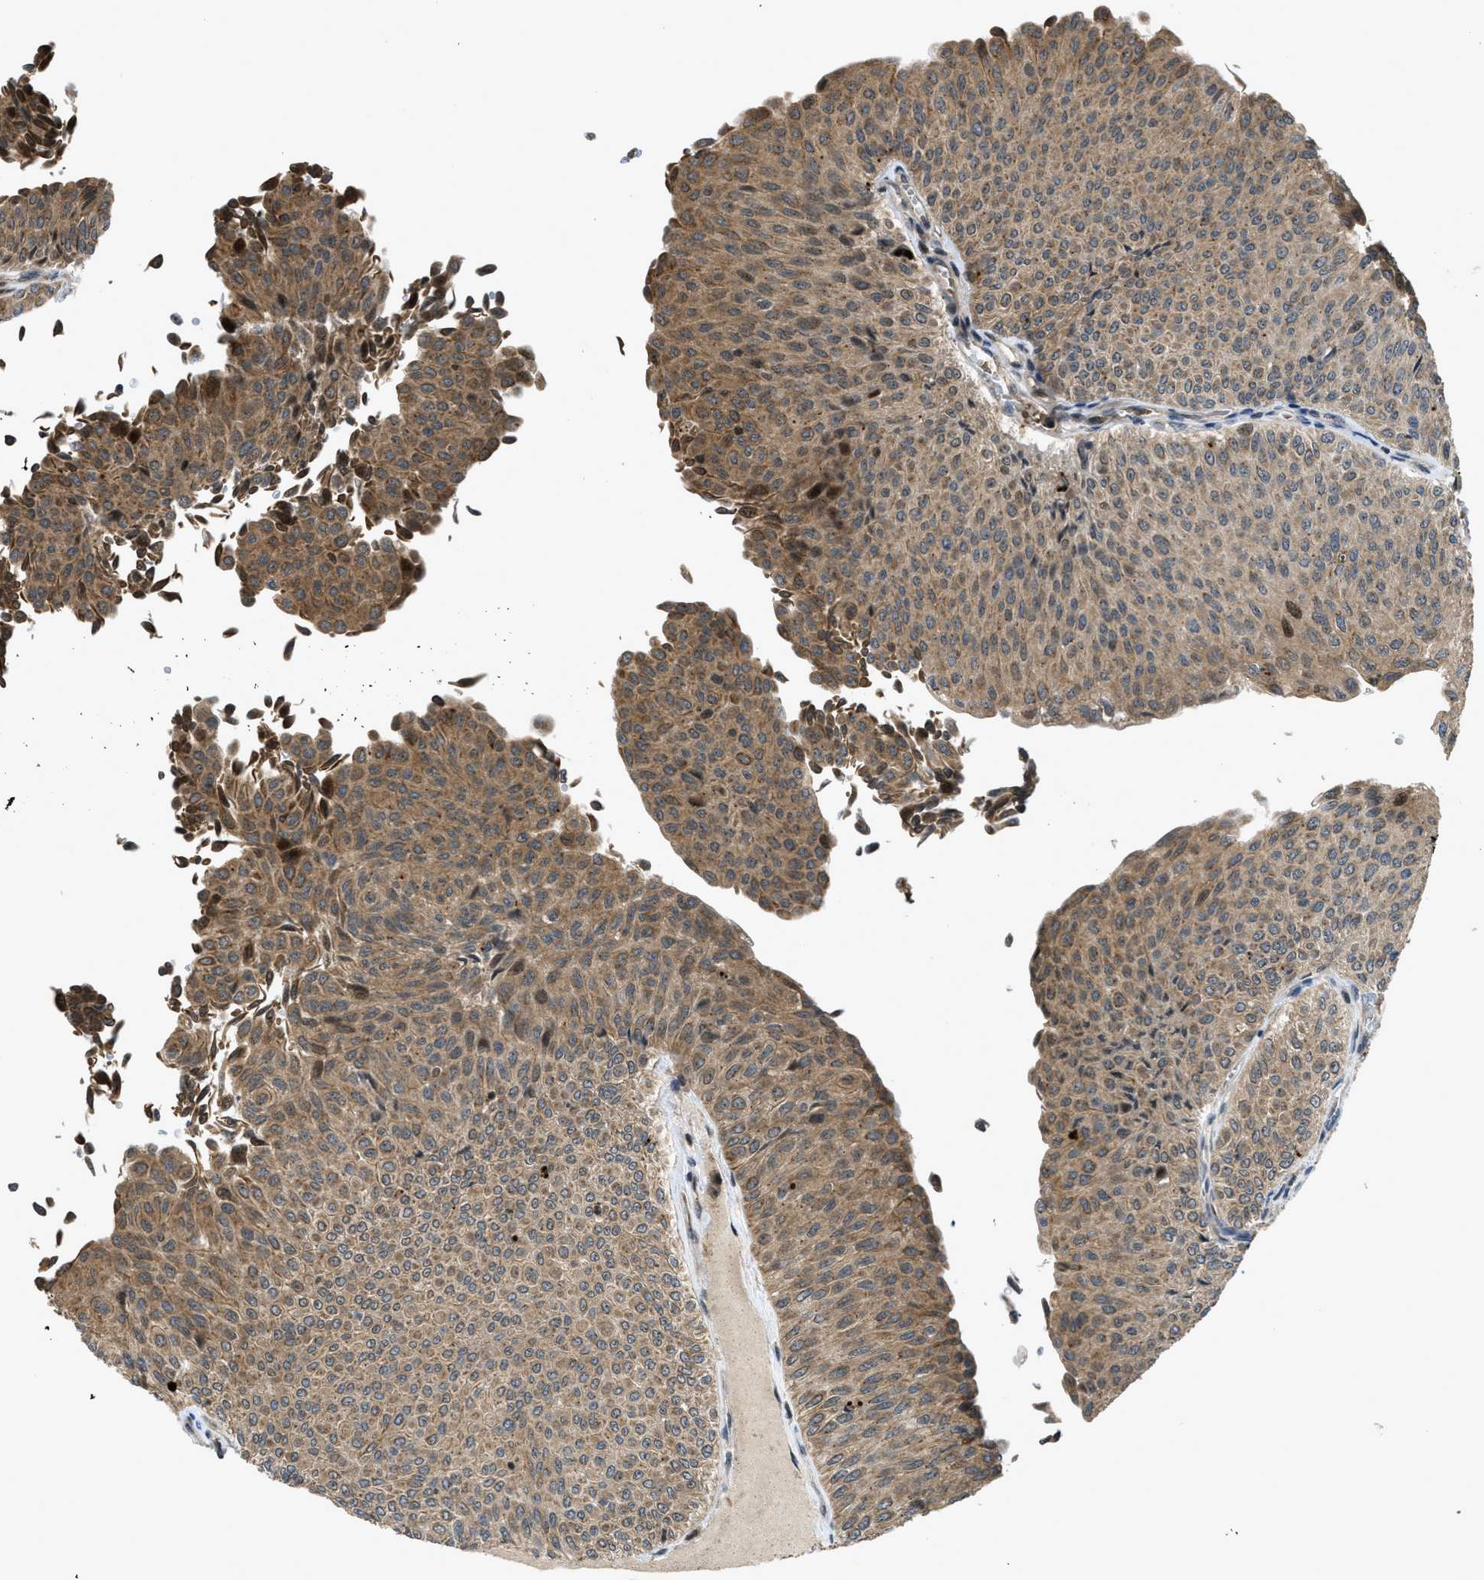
{"staining": {"intensity": "moderate", "quantity": ">75%", "location": "cytoplasmic/membranous"}, "tissue": "urothelial cancer", "cell_type": "Tumor cells", "image_type": "cancer", "snomed": [{"axis": "morphology", "description": "Urothelial carcinoma, Low grade"}, {"axis": "topography", "description": "Urinary bladder"}], "caption": "Tumor cells reveal moderate cytoplasmic/membranous staining in about >75% of cells in urothelial cancer. Nuclei are stained in blue.", "gene": "DNAJC28", "patient": {"sex": "male", "age": 78}}